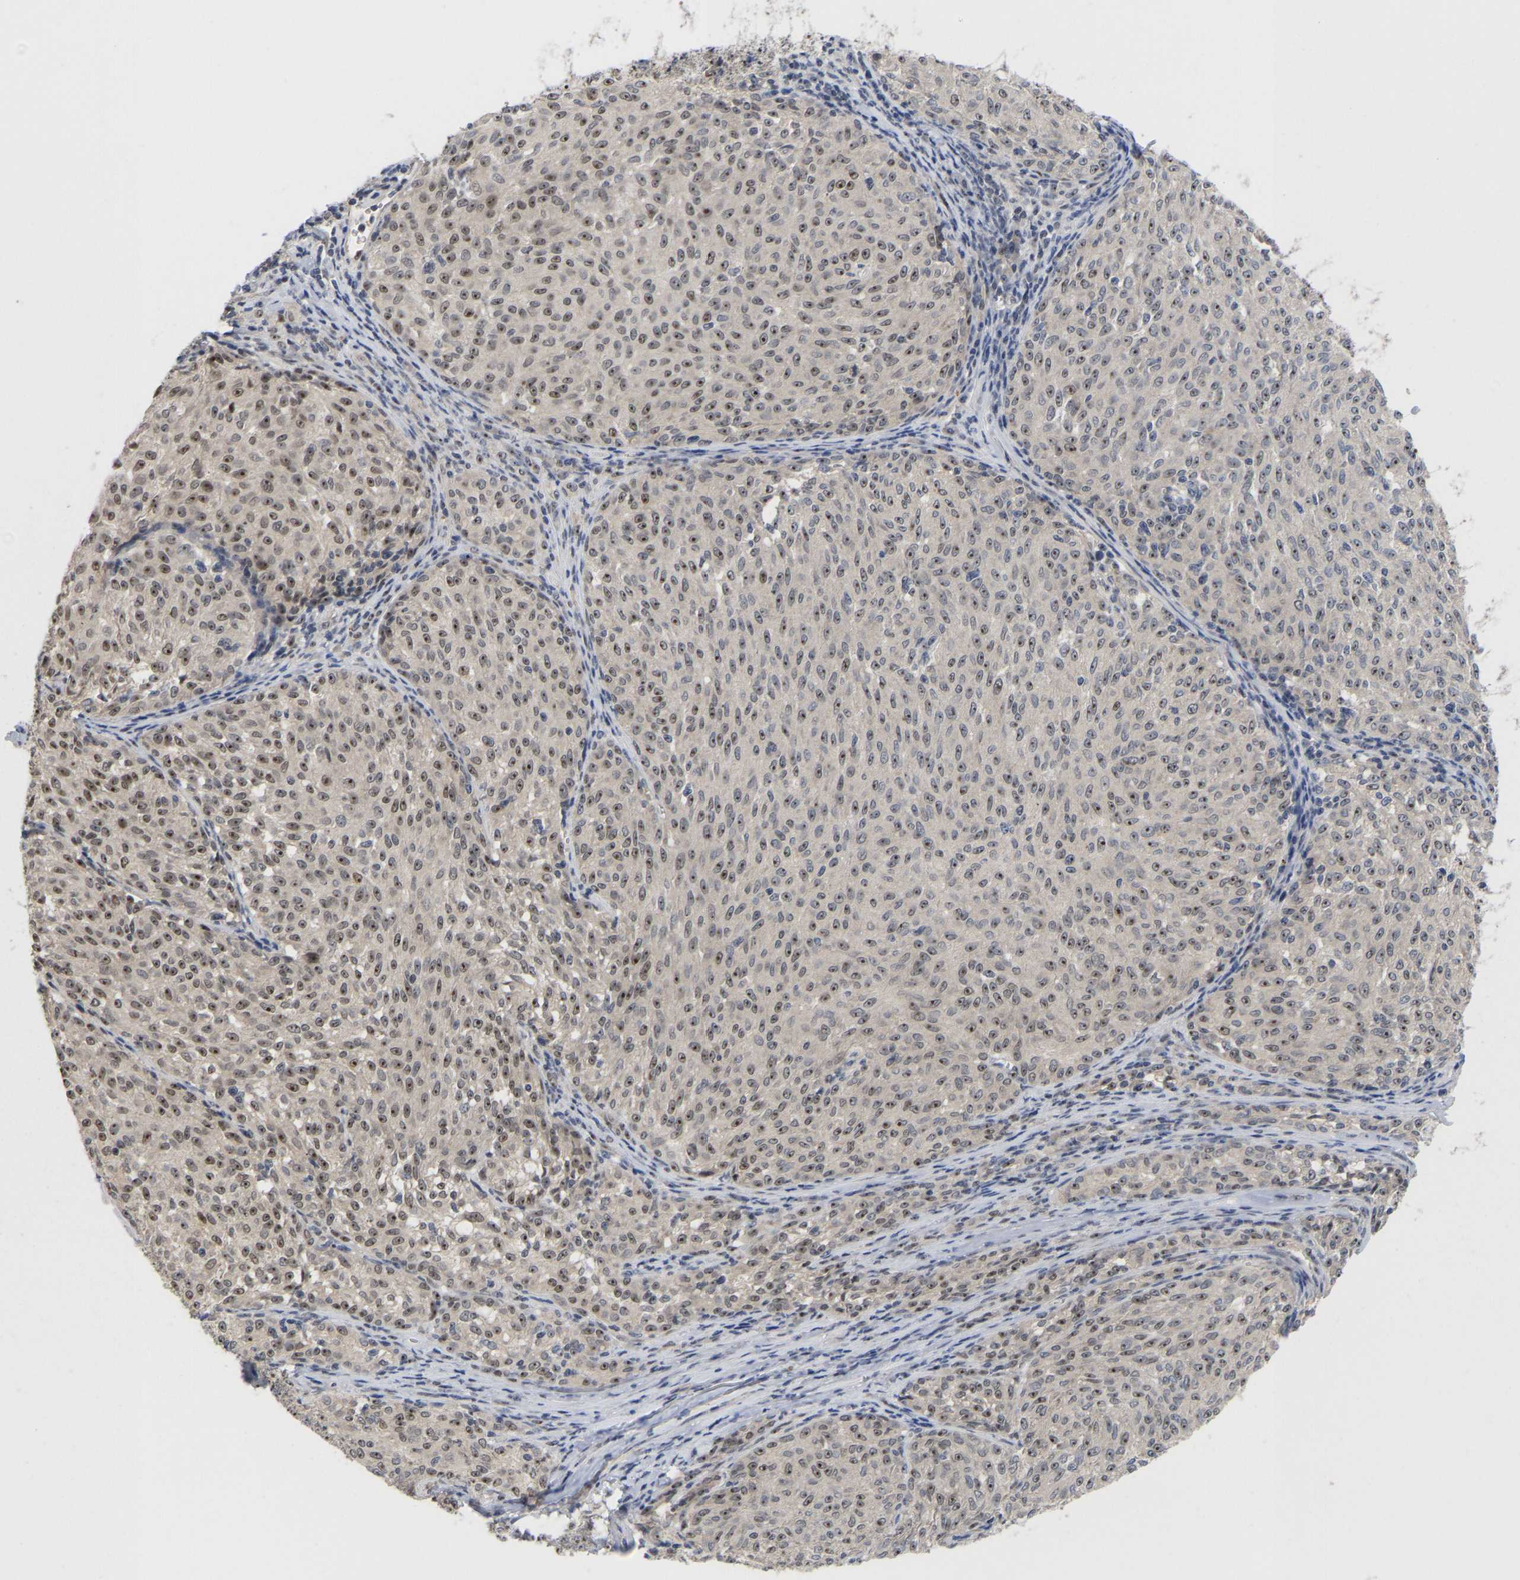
{"staining": {"intensity": "moderate", "quantity": ">75%", "location": "nuclear"}, "tissue": "melanoma", "cell_type": "Tumor cells", "image_type": "cancer", "snomed": [{"axis": "morphology", "description": "Malignant melanoma, NOS"}, {"axis": "topography", "description": "Skin"}], "caption": "About >75% of tumor cells in melanoma demonstrate moderate nuclear protein expression as visualized by brown immunohistochemical staining.", "gene": "NLE1", "patient": {"sex": "female", "age": 72}}